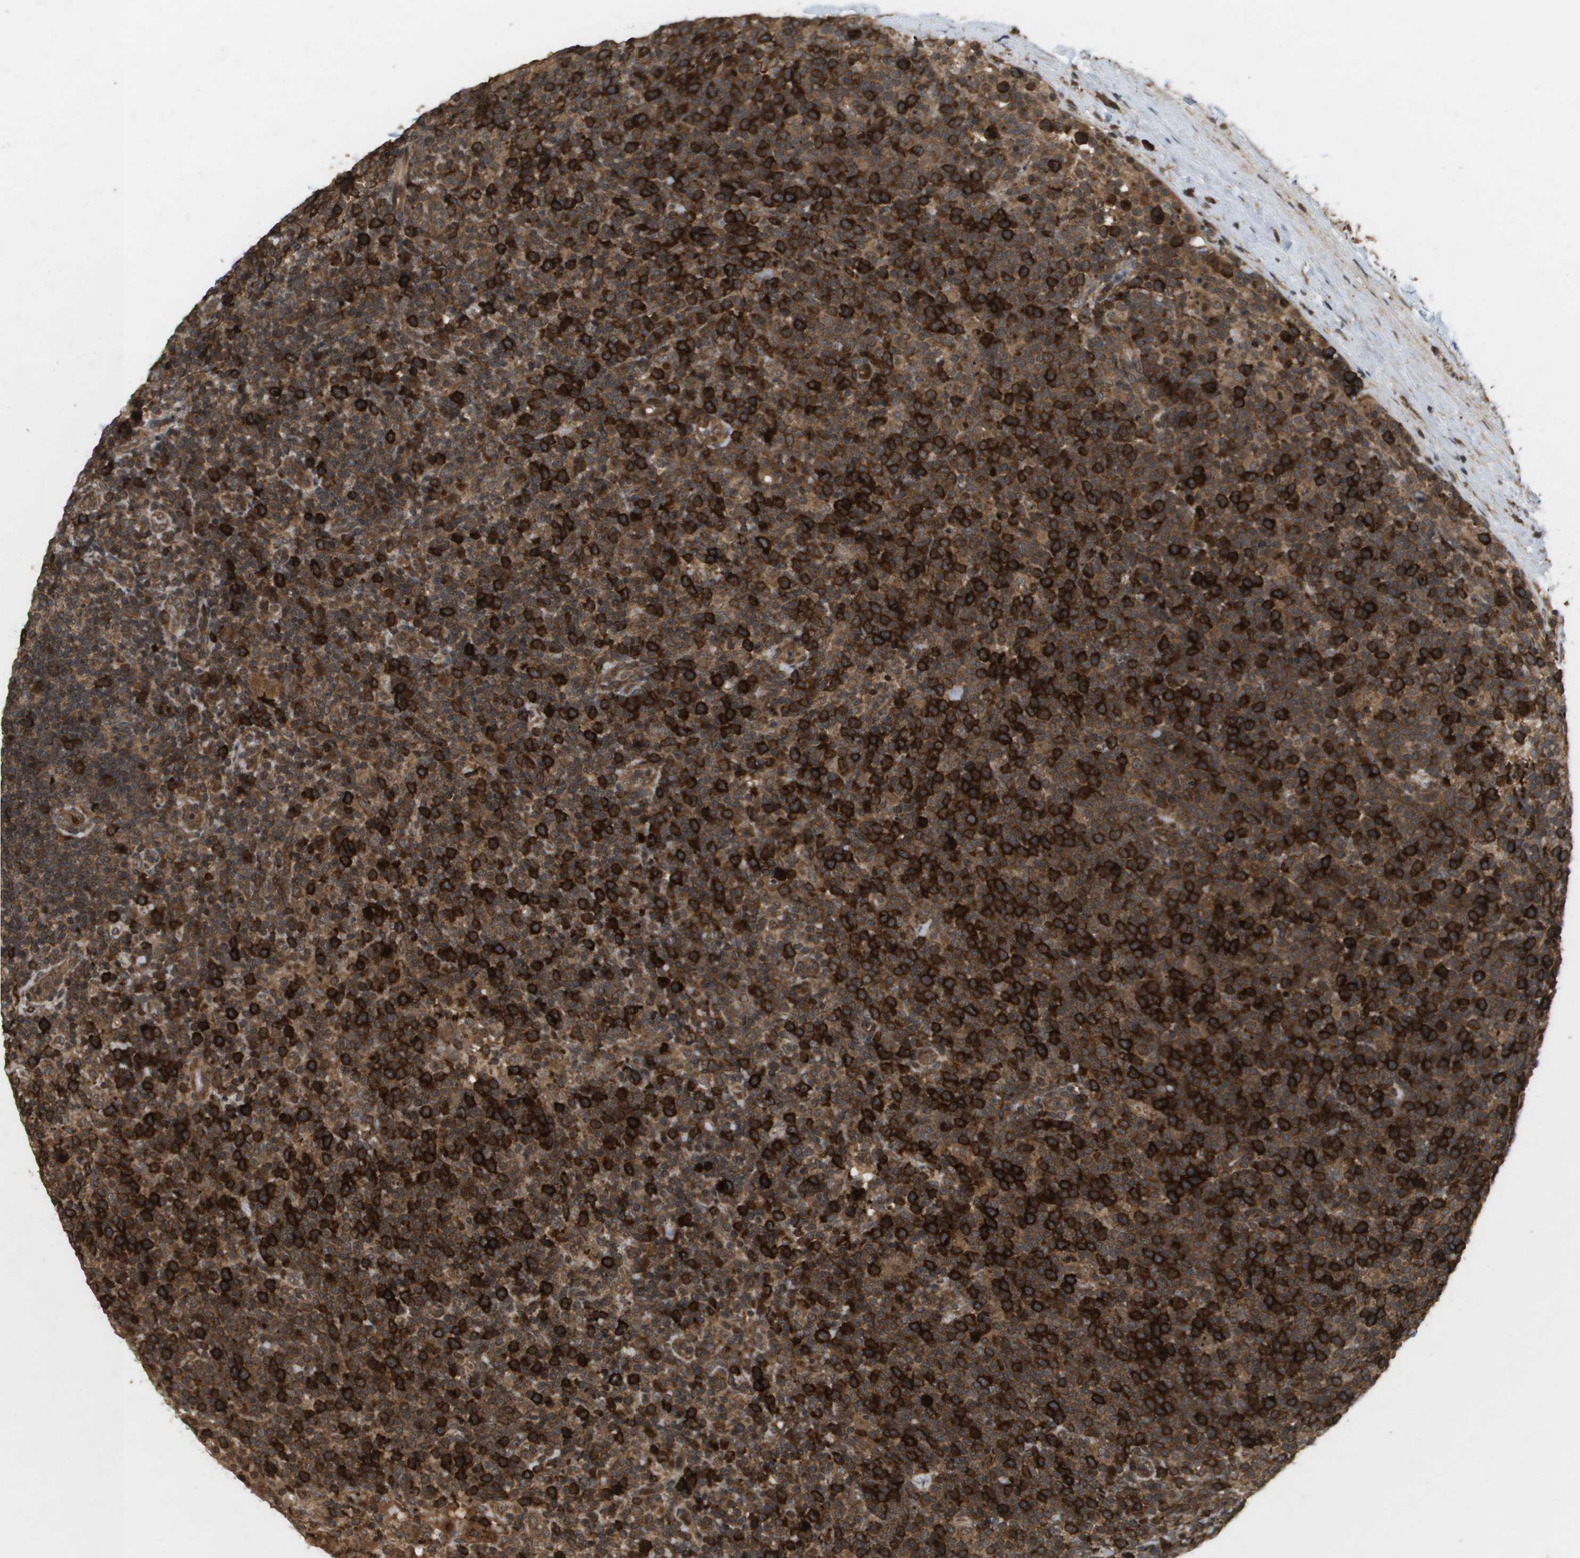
{"staining": {"intensity": "strong", "quantity": ">75%", "location": "cytoplasmic/membranous"}, "tissue": "lymphoma", "cell_type": "Tumor cells", "image_type": "cancer", "snomed": [{"axis": "morphology", "description": "Malignant lymphoma, non-Hodgkin's type, High grade"}, {"axis": "topography", "description": "Lymph node"}], "caption": "High-magnification brightfield microscopy of lymphoma stained with DAB (3,3'-diaminobenzidine) (brown) and counterstained with hematoxylin (blue). tumor cells exhibit strong cytoplasmic/membranous staining is seen in approximately>75% of cells. (Brightfield microscopy of DAB IHC at high magnification).", "gene": "KIF11", "patient": {"sex": "male", "age": 61}}